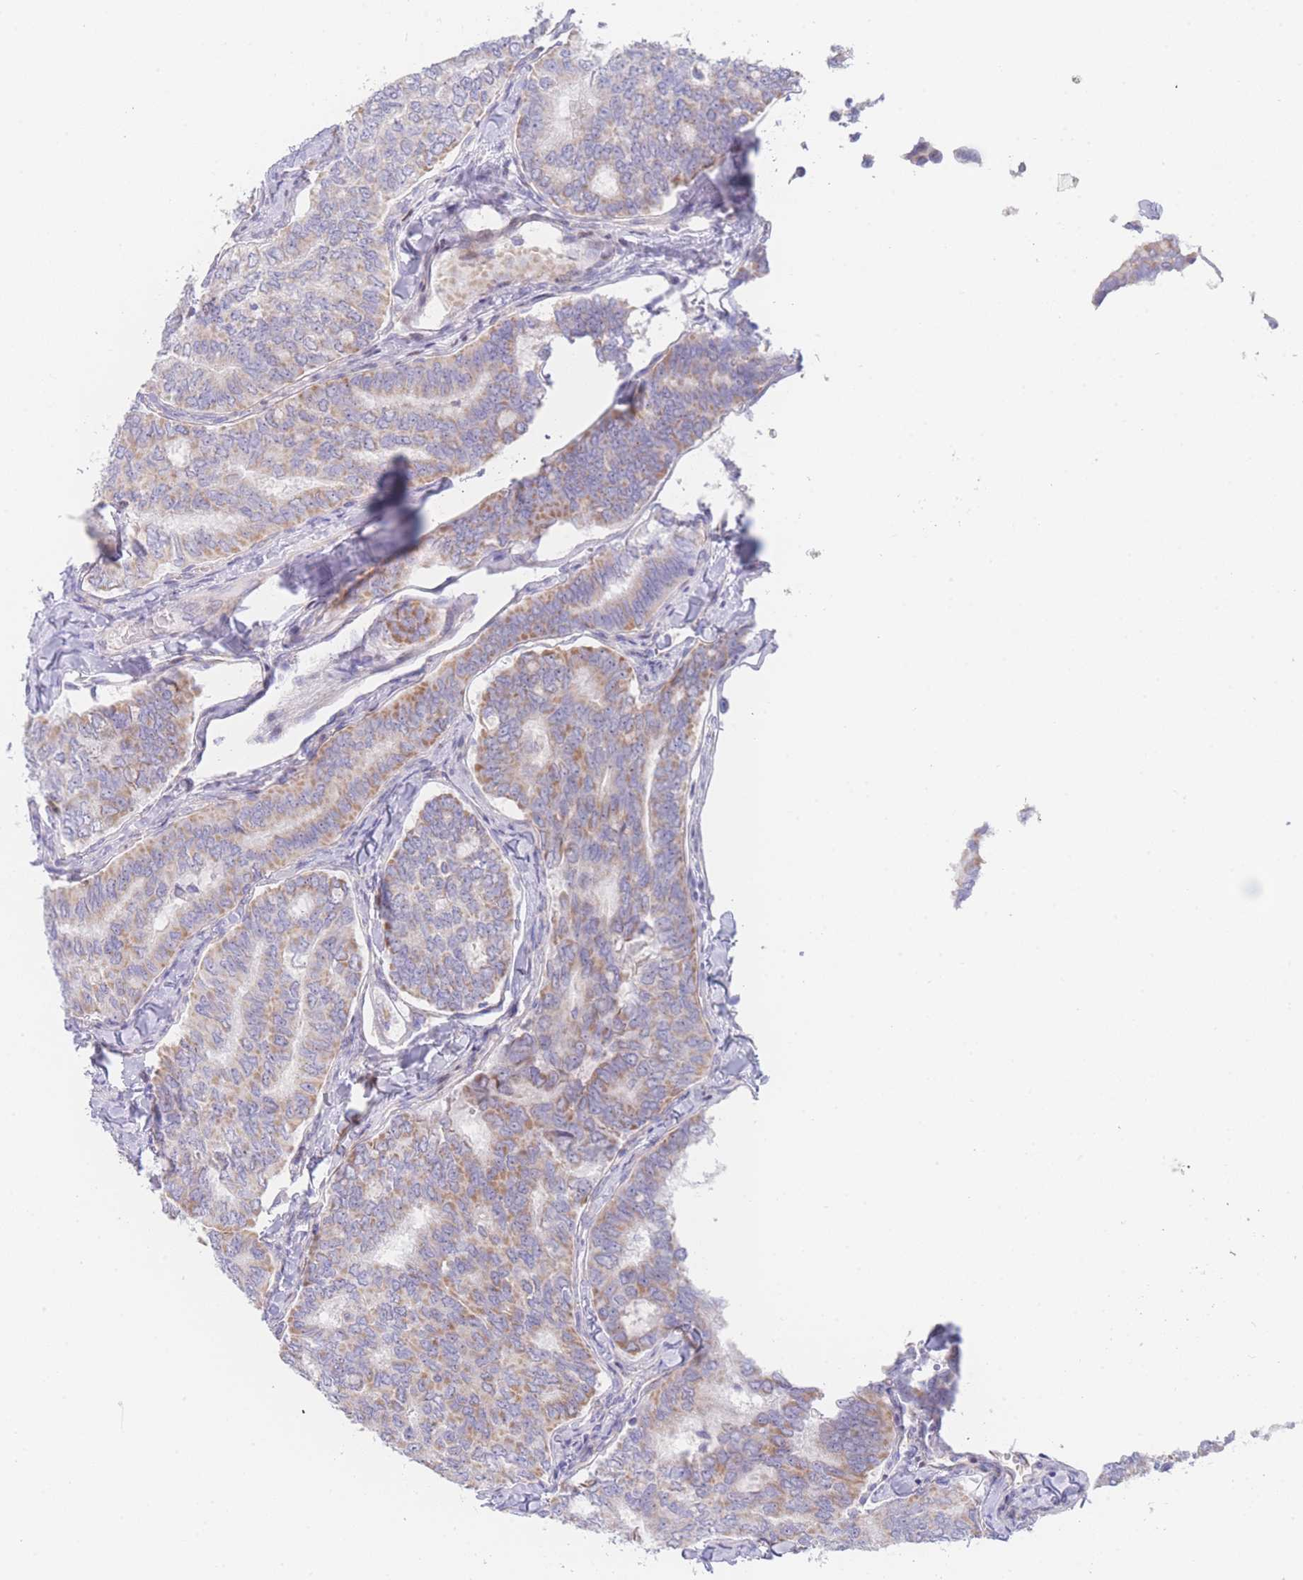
{"staining": {"intensity": "moderate", "quantity": "25%-75%", "location": "cytoplasmic/membranous"}, "tissue": "thyroid cancer", "cell_type": "Tumor cells", "image_type": "cancer", "snomed": [{"axis": "morphology", "description": "Papillary adenocarcinoma, NOS"}, {"axis": "topography", "description": "Thyroid gland"}], "caption": "Thyroid cancer stained for a protein exhibits moderate cytoplasmic/membranous positivity in tumor cells.", "gene": "GPAM", "patient": {"sex": "female", "age": 35}}